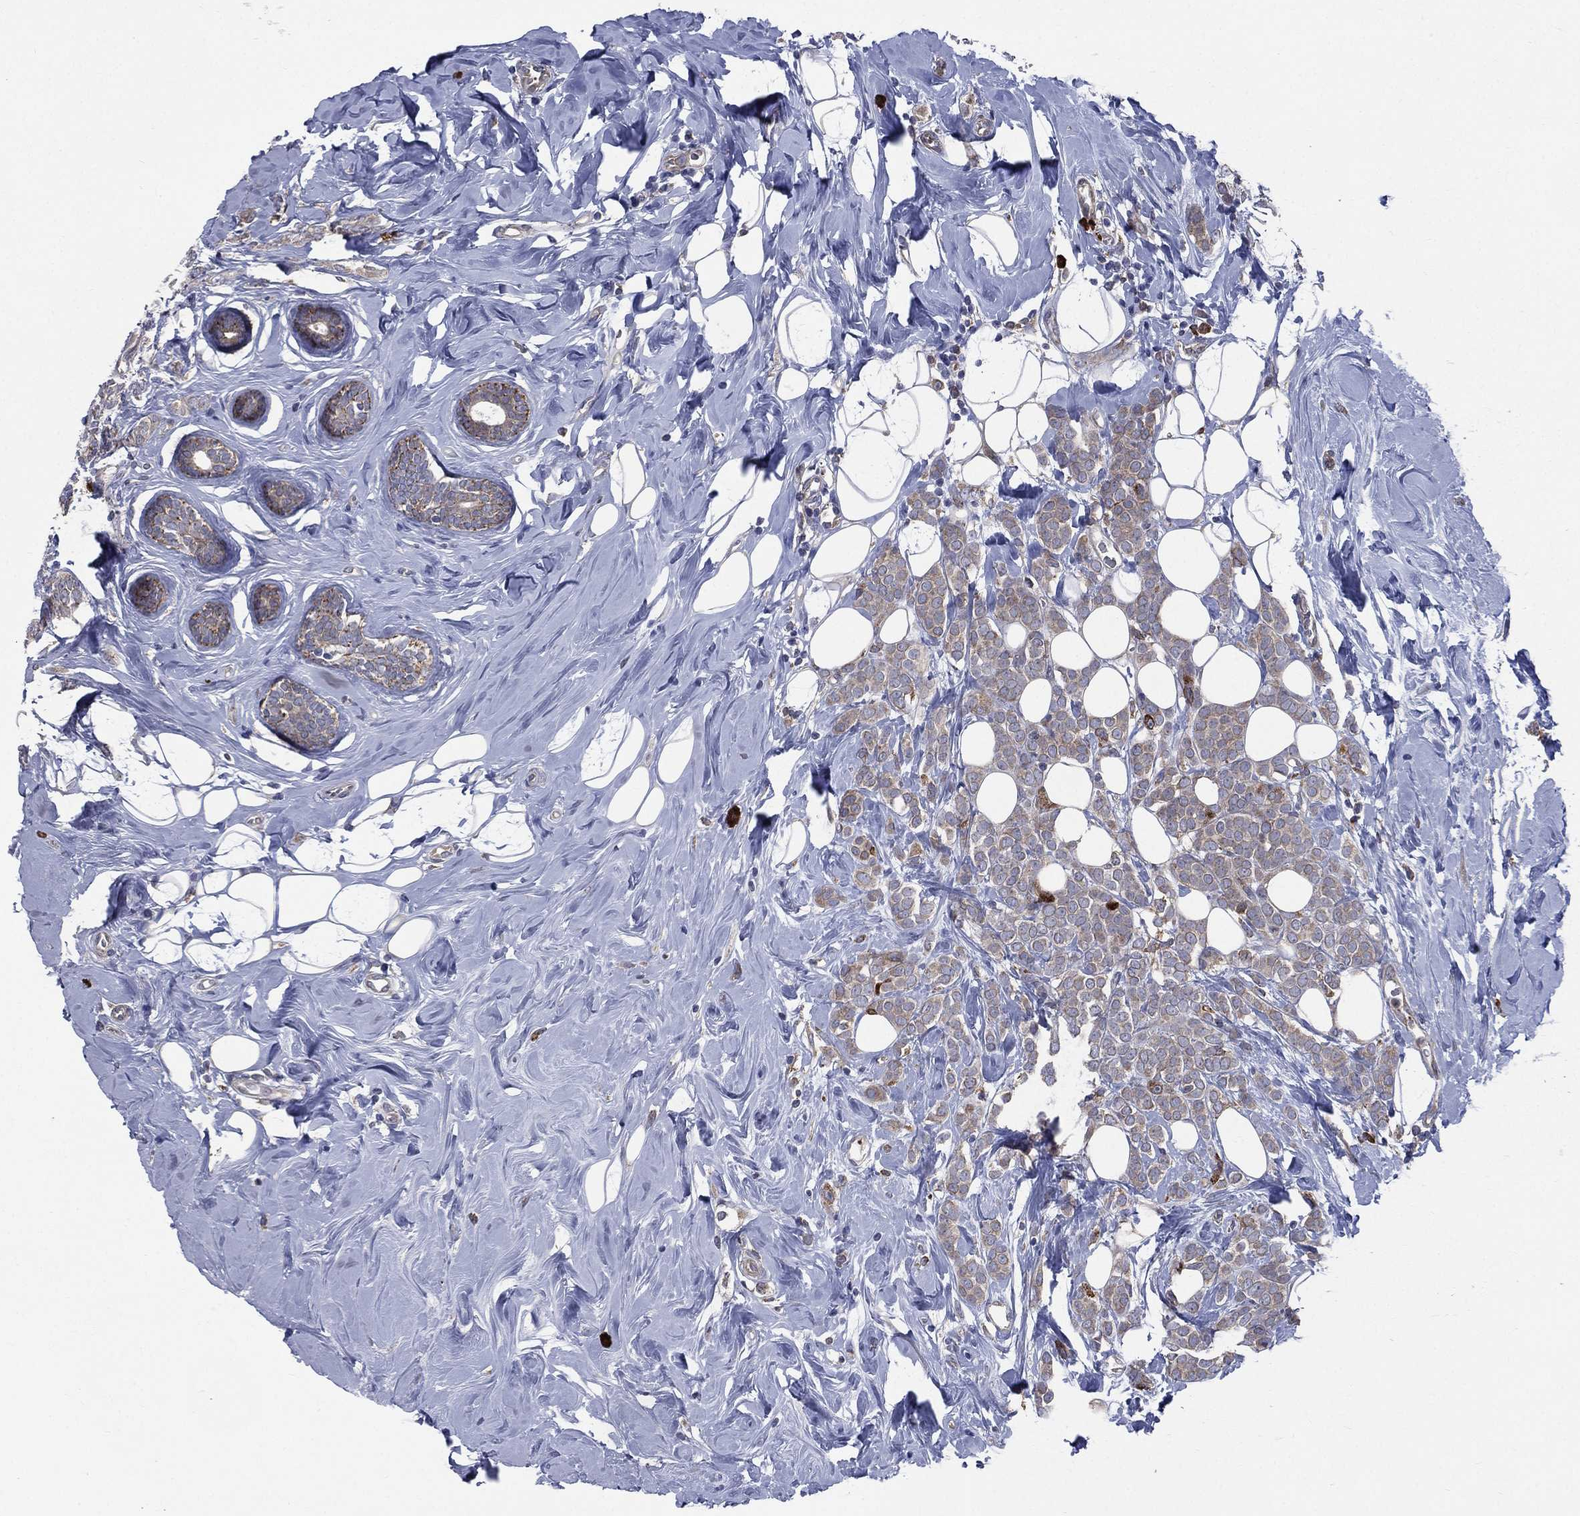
{"staining": {"intensity": "weak", "quantity": "<25%", "location": "cytoplasmic/membranous"}, "tissue": "breast cancer", "cell_type": "Tumor cells", "image_type": "cancer", "snomed": [{"axis": "morphology", "description": "Lobular carcinoma"}, {"axis": "topography", "description": "Breast"}], "caption": "Image shows no significant protein staining in tumor cells of breast cancer (lobular carcinoma).", "gene": "CCDC159", "patient": {"sex": "female", "age": 49}}